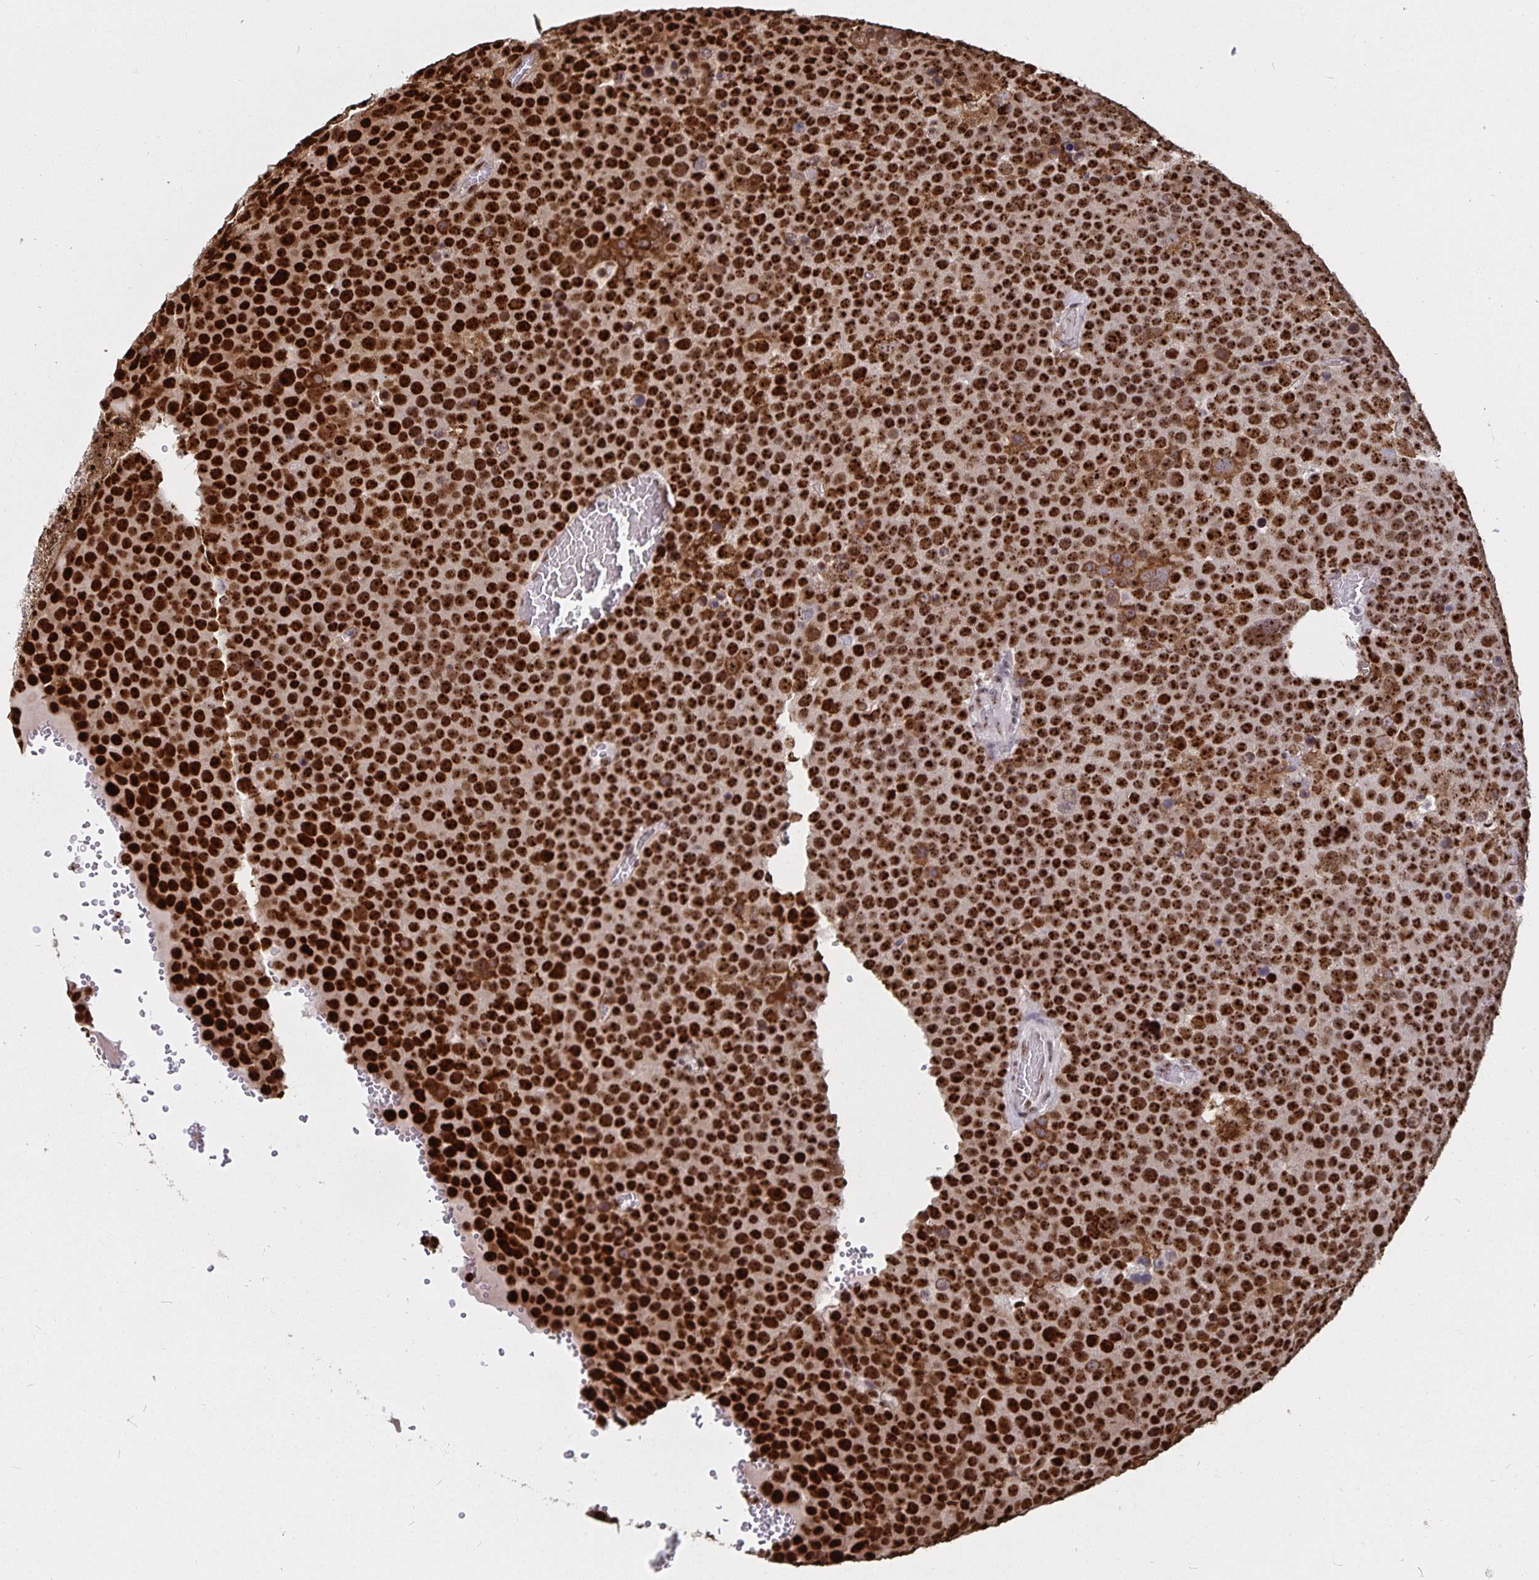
{"staining": {"intensity": "strong", "quantity": ">75%", "location": "nuclear"}, "tissue": "testis cancer", "cell_type": "Tumor cells", "image_type": "cancer", "snomed": [{"axis": "morphology", "description": "Seminoma, NOS"}, {"axis": "topography", "description": "Testis"}], "caption": "Approximately >75% of tumor cells in human testis cancer display strong nuclear protein expression as visualized by brown immunohistochemical staining.", "gene": "LAS1L", "patient": {"sex": "male", "age": 71}}